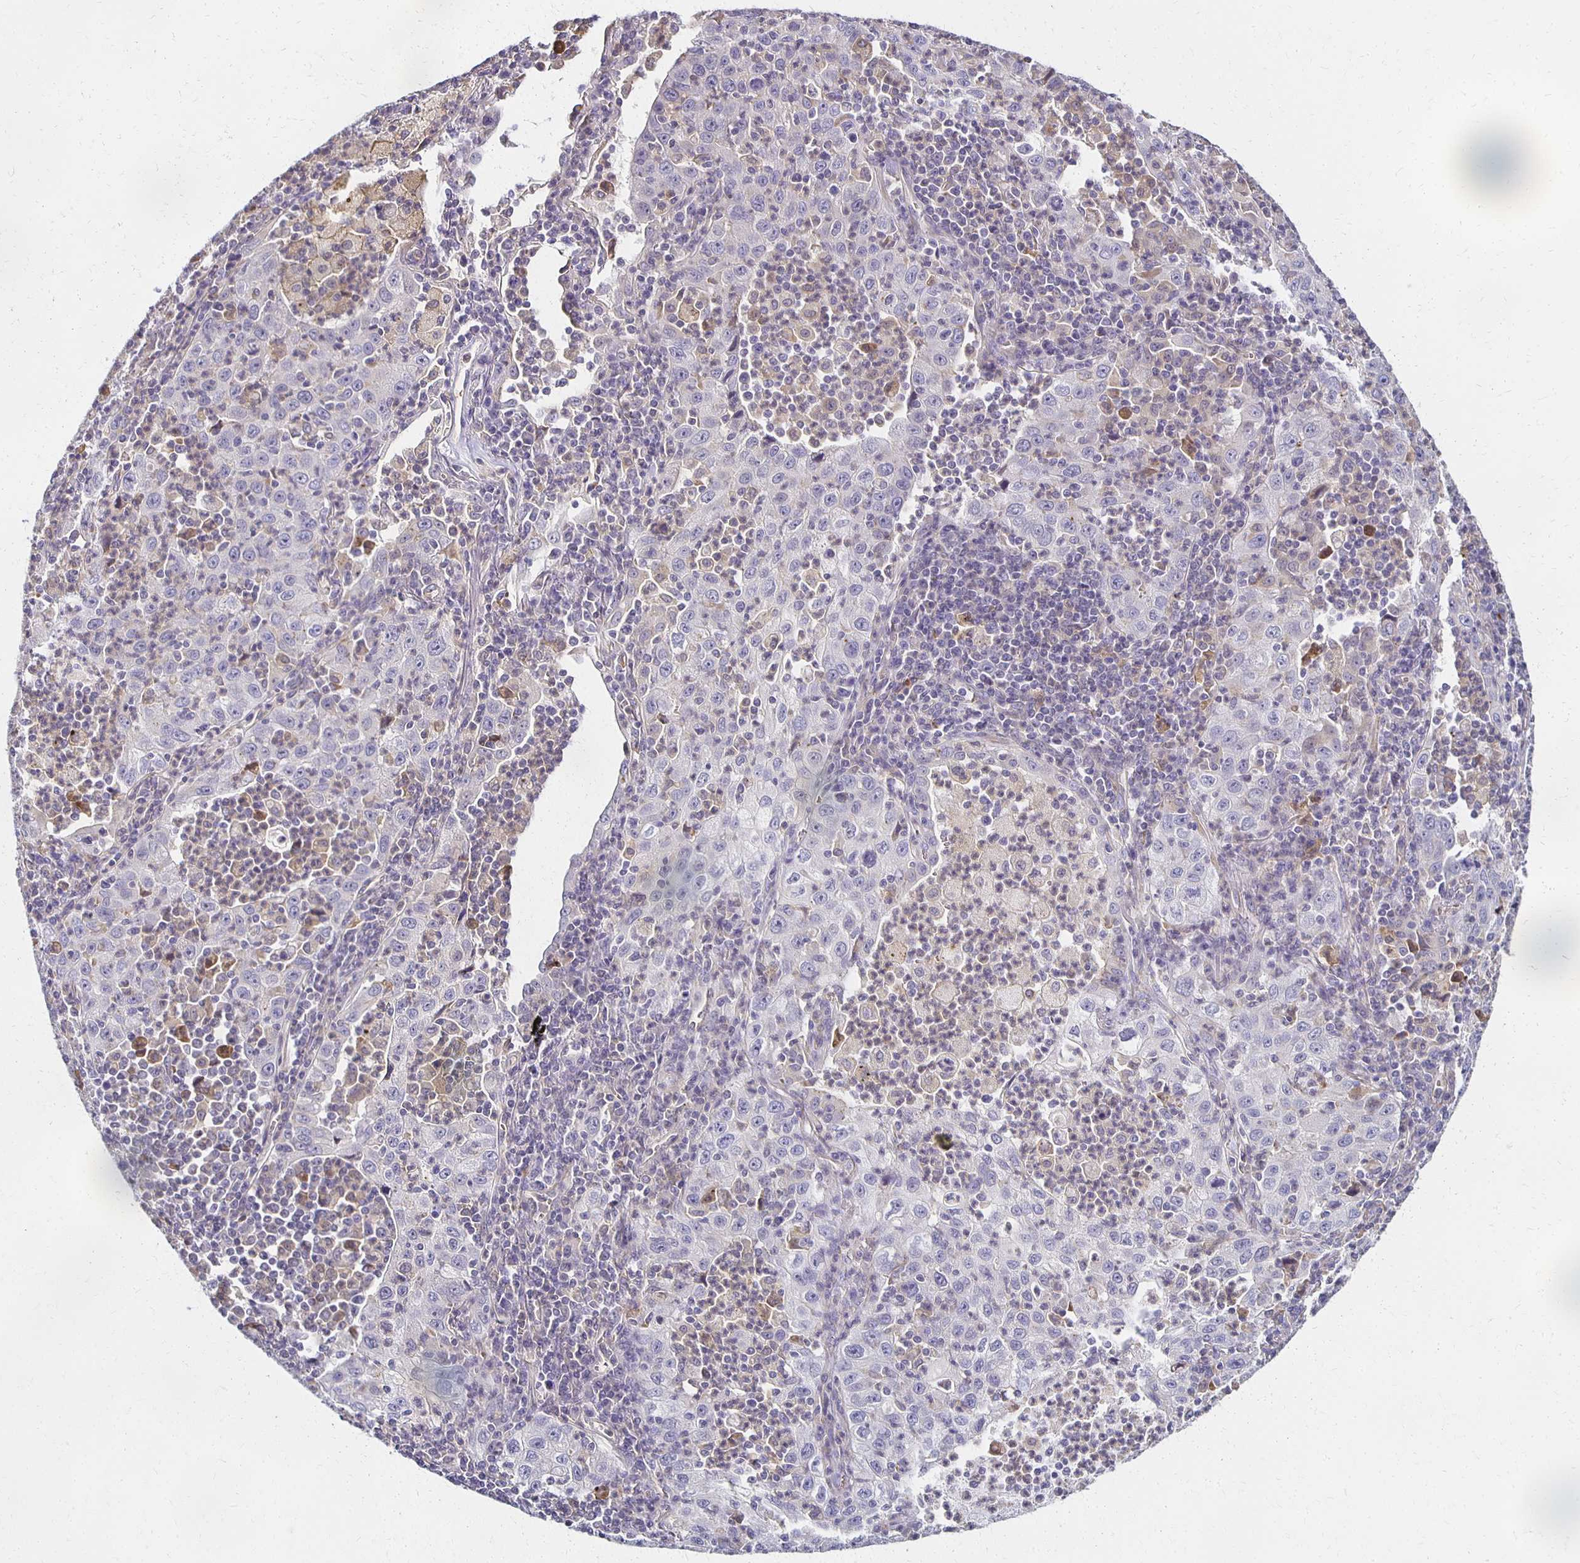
{"staining": {"intensity": "negative", "quantity": "none", "location": "none"}, "tissue": "lung cancer", "cell_type": "Tumor cells", "image_type": "cancer", "snomed": [{"axis": "morphology", "description": "Squamous cell carcinoma, NOS"}, {"axis": "topography", "description": "Lung"}], "caption": "Image shows no protein positivity in tumor cells of lung squamous cell carcinoma tissue.", "gene": "GPX4", "patient": {"sex": "male", "age": 71}}